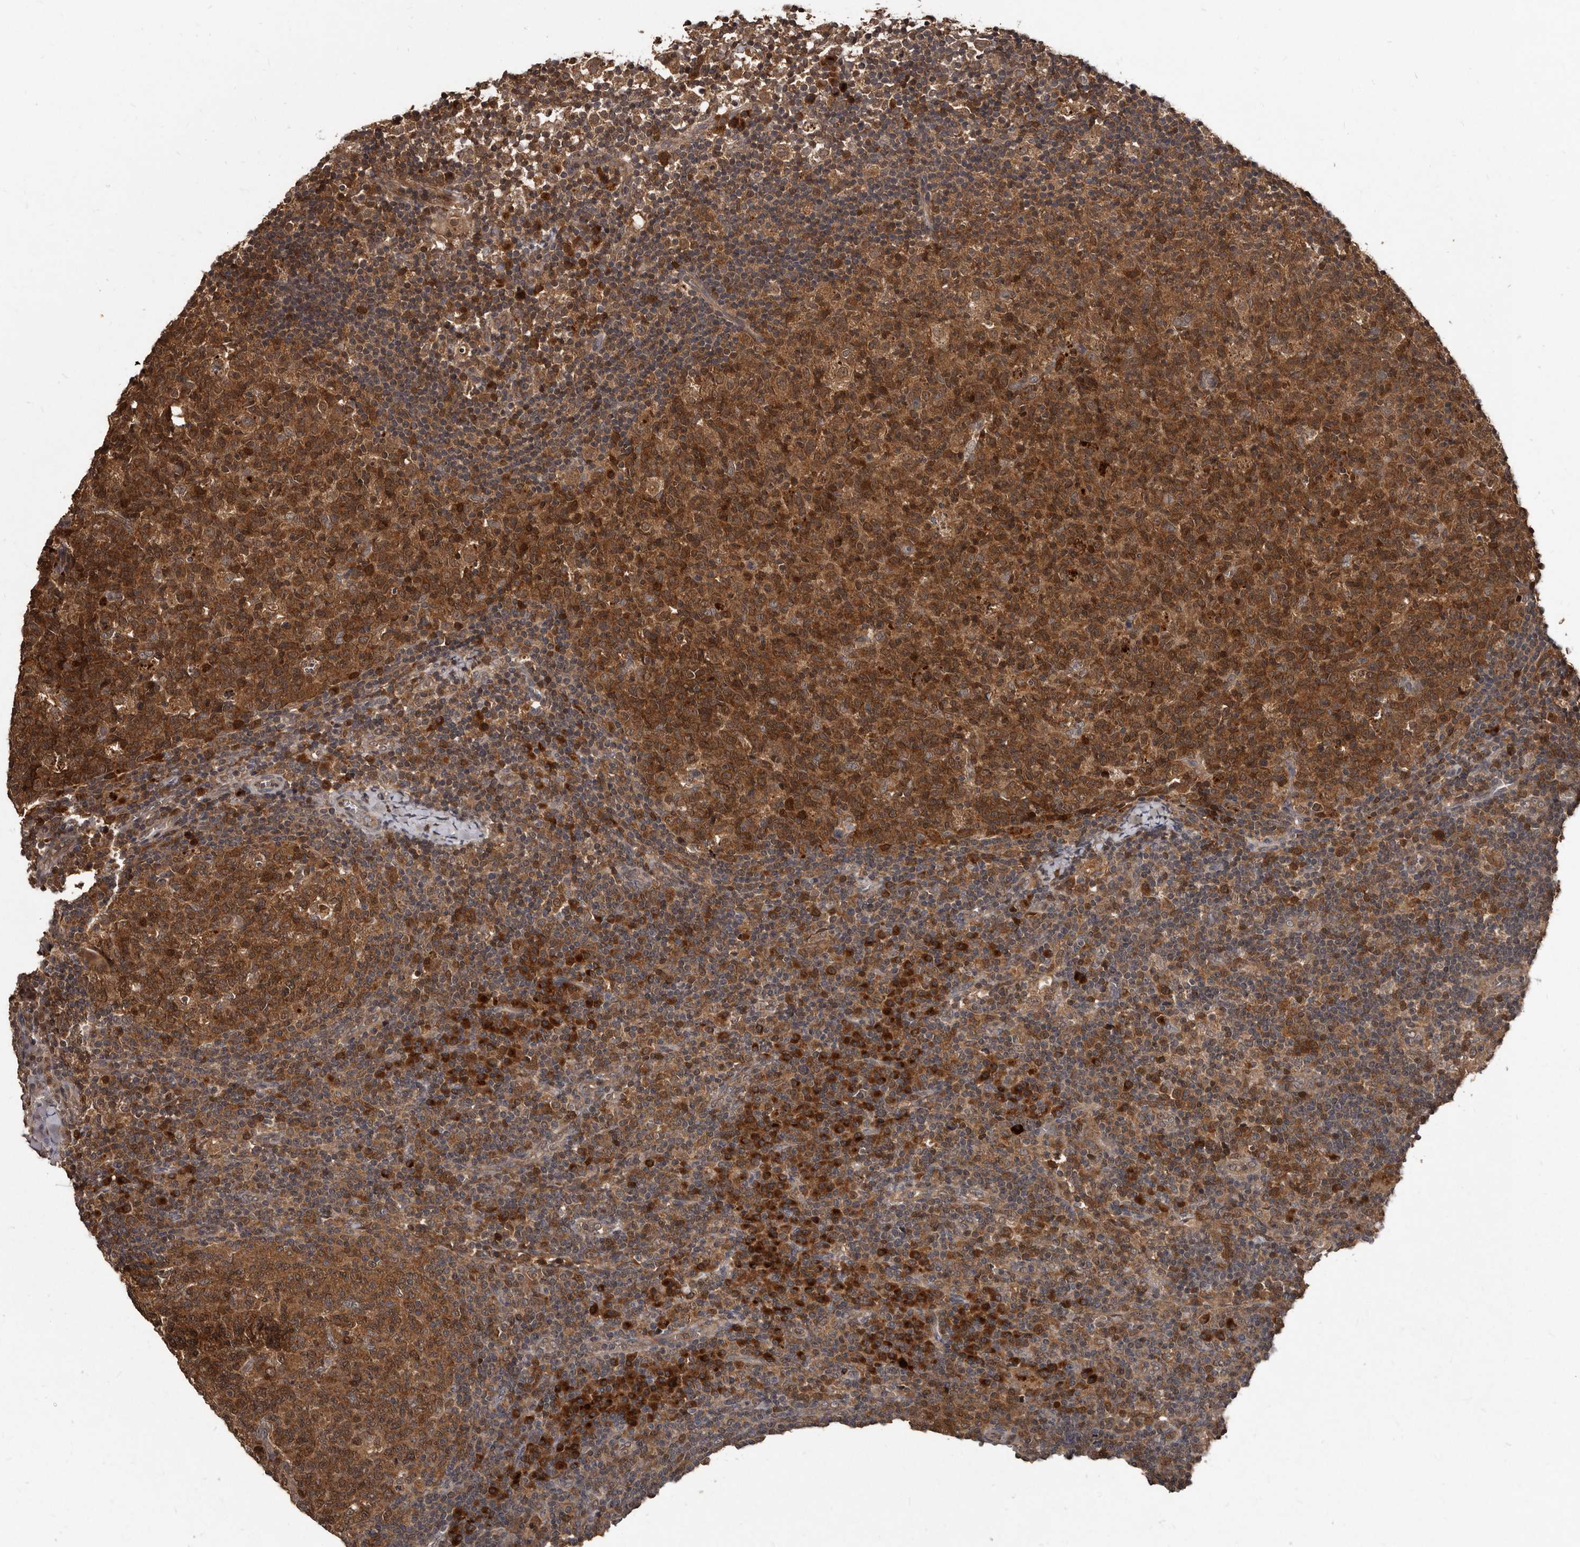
{"staining": {"intensity": "strong", "quantity": ">75%", "location": "cytoplasmic/membranous"}, "tissue": "lymph node", "cell_type": "Germinal center cells", "image_type": "normal", "snomed": [{"axis": "morphology", "description": "Normal tissue, NOS"}, {"axis": "morphology", "description": "Inflammation, NOS"}, {"axis": "topography", "description": "Lymph node"}], "caption": "Protein analysis of normal lymph node demonstrates strong cytoplasmic/membranous staining in approximately >75% of germinal center cells.", "gene": "PMVK", "patient": {"sex": "male", "age": 55}}